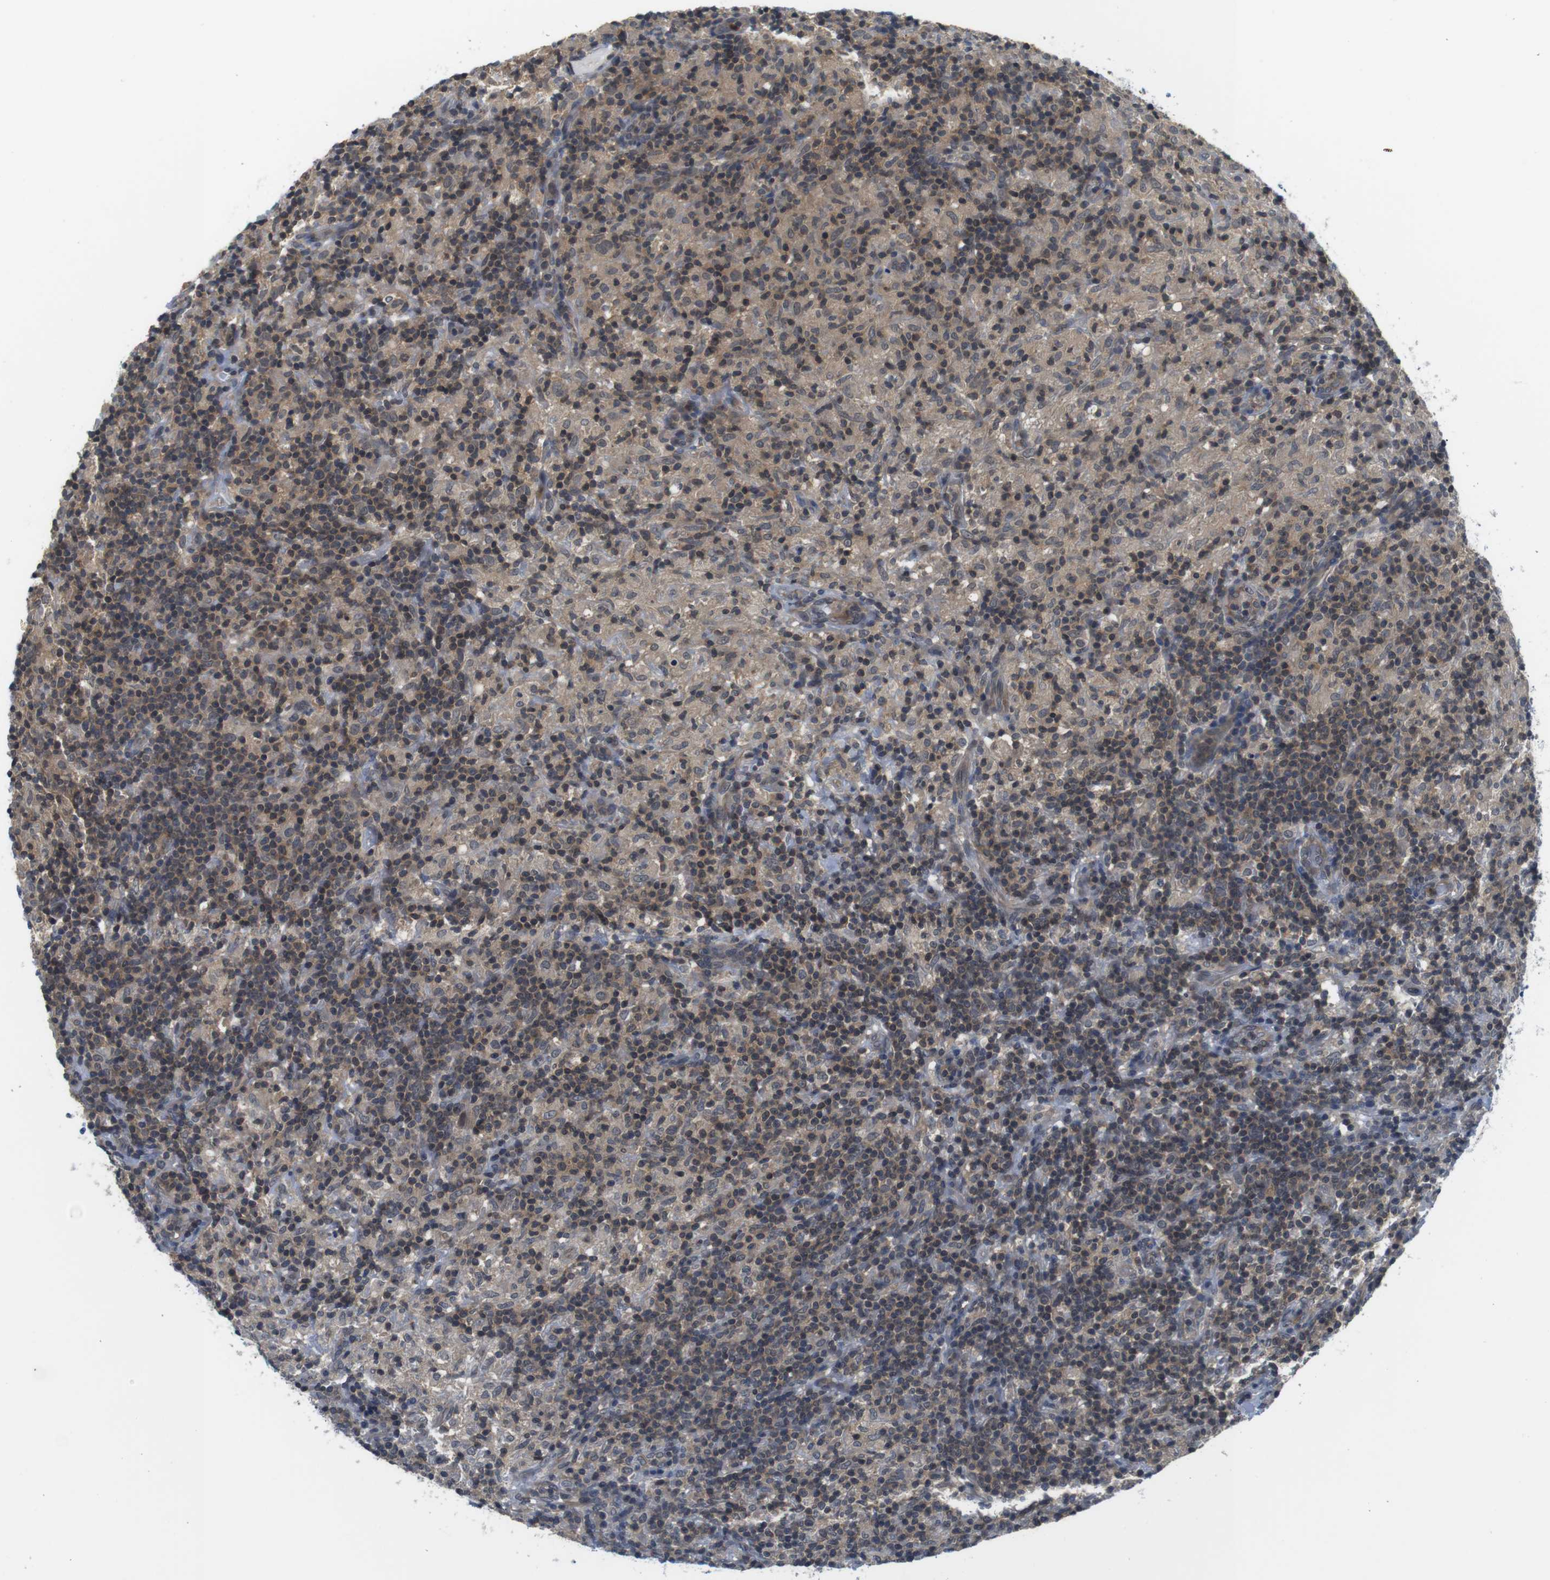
{"staining": {"intensity": "weak", "quantity": ">75%", "location": "cytoplasmic/membranous"}, "tissue": "lymphoma", "cell_type": "Tumor cells", "image_type": "cancer", "snomed": [{"axis": "morphology", "description": "Hodgkin's disease, NOS"}, {"axis": "topography", "description": "Lymph node"}], "caption": "Immunohistochemical staining of human Hodgkin's disease displays weak cytoplasmic/membranous protein positivity in approximately >75% of tumor cells.", "gene": "FADD", "patient": {"sex": "male", "age": 70}}